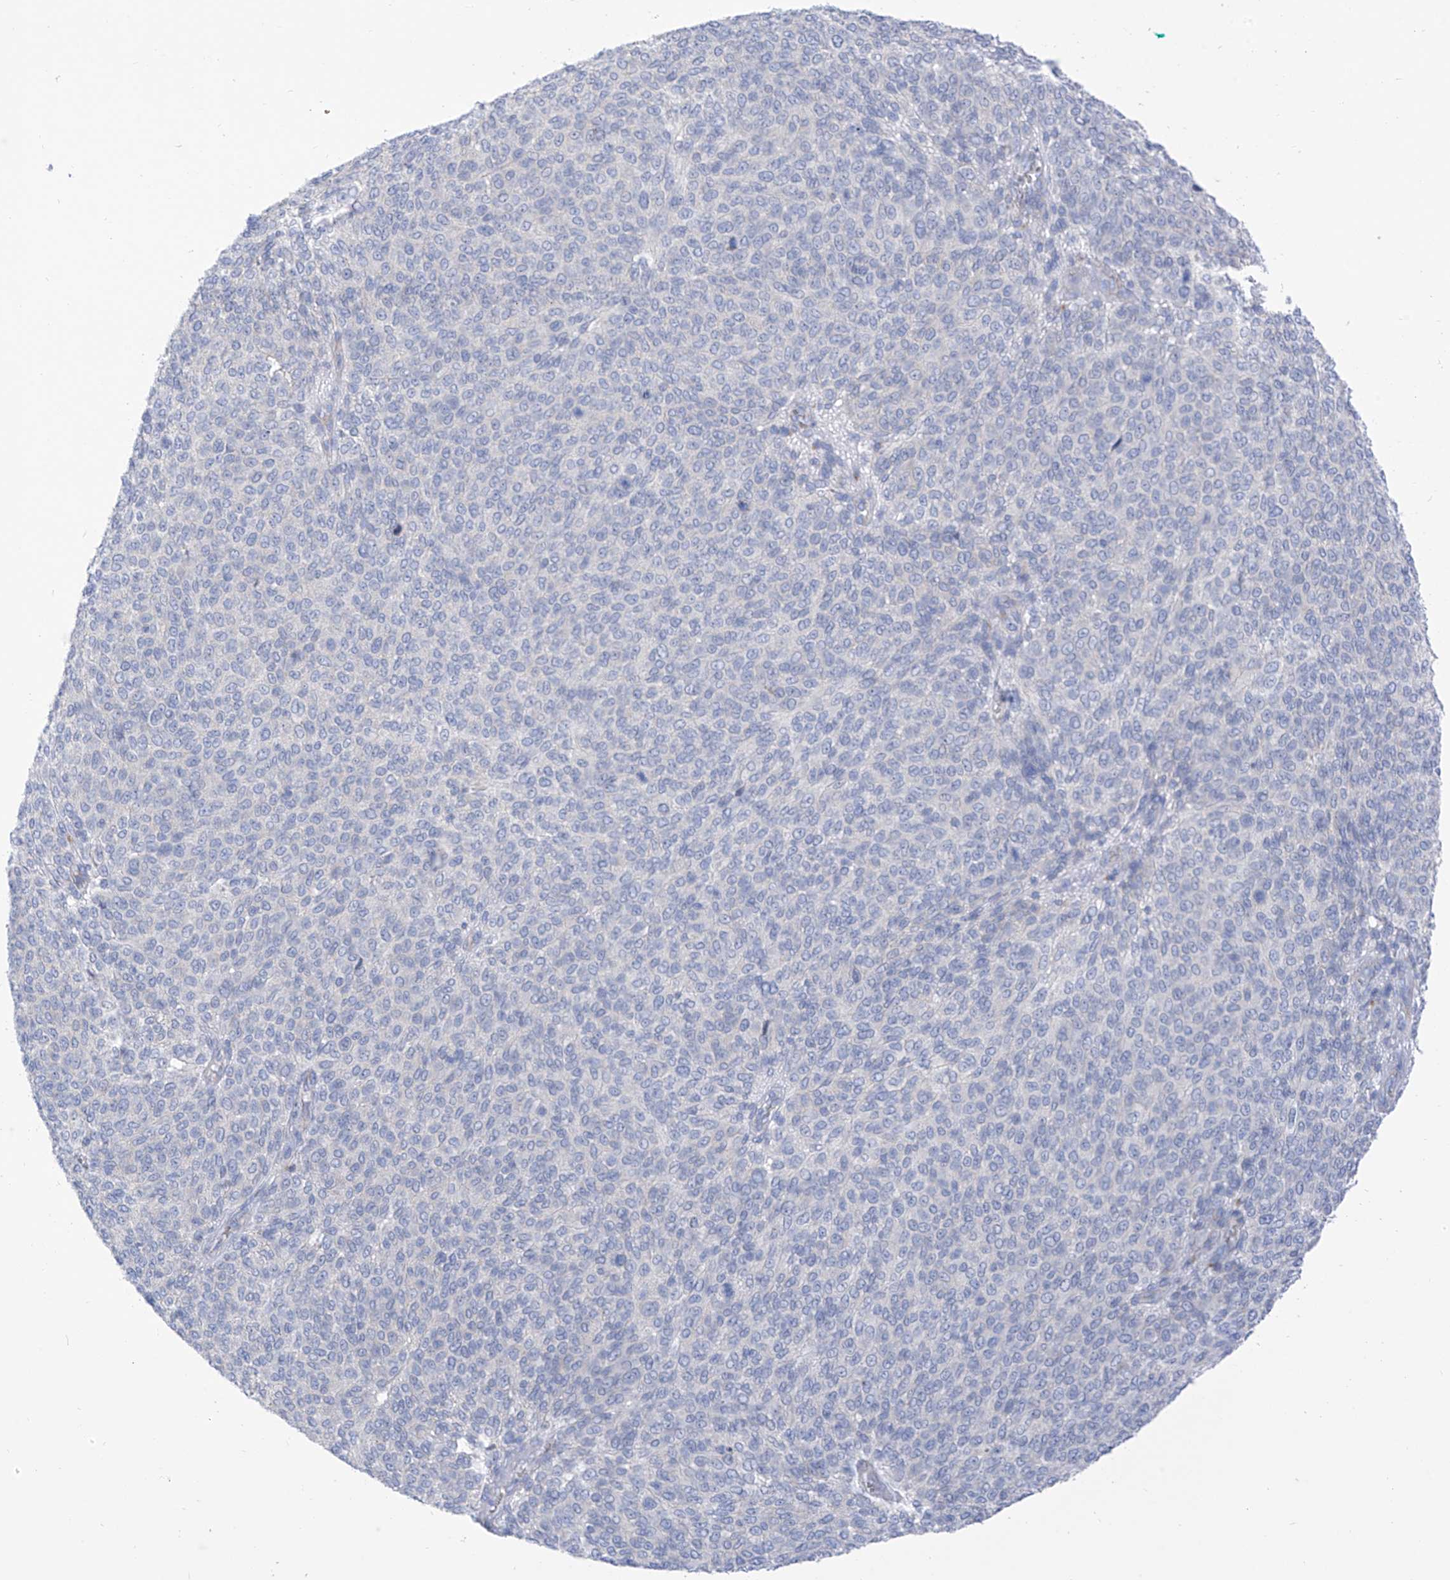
{"staining": {"intensity": "negative", "quantity": "none", "location": "none"}, "tissue": "melanoma", "cell_type": "Tumor cells", "image_type": "cancer", "snomed": [{"axis": "morphology", "description": "Malignant melanoma, NOS"}, {"axis": "topography", "description": "Skin"}], "caption": "DAB immunohistochemical staining of human melanoma shows no significant expression in tumor cells.", "gene": "ITGA9", "patient": {"sex": "male", "age": 49}}